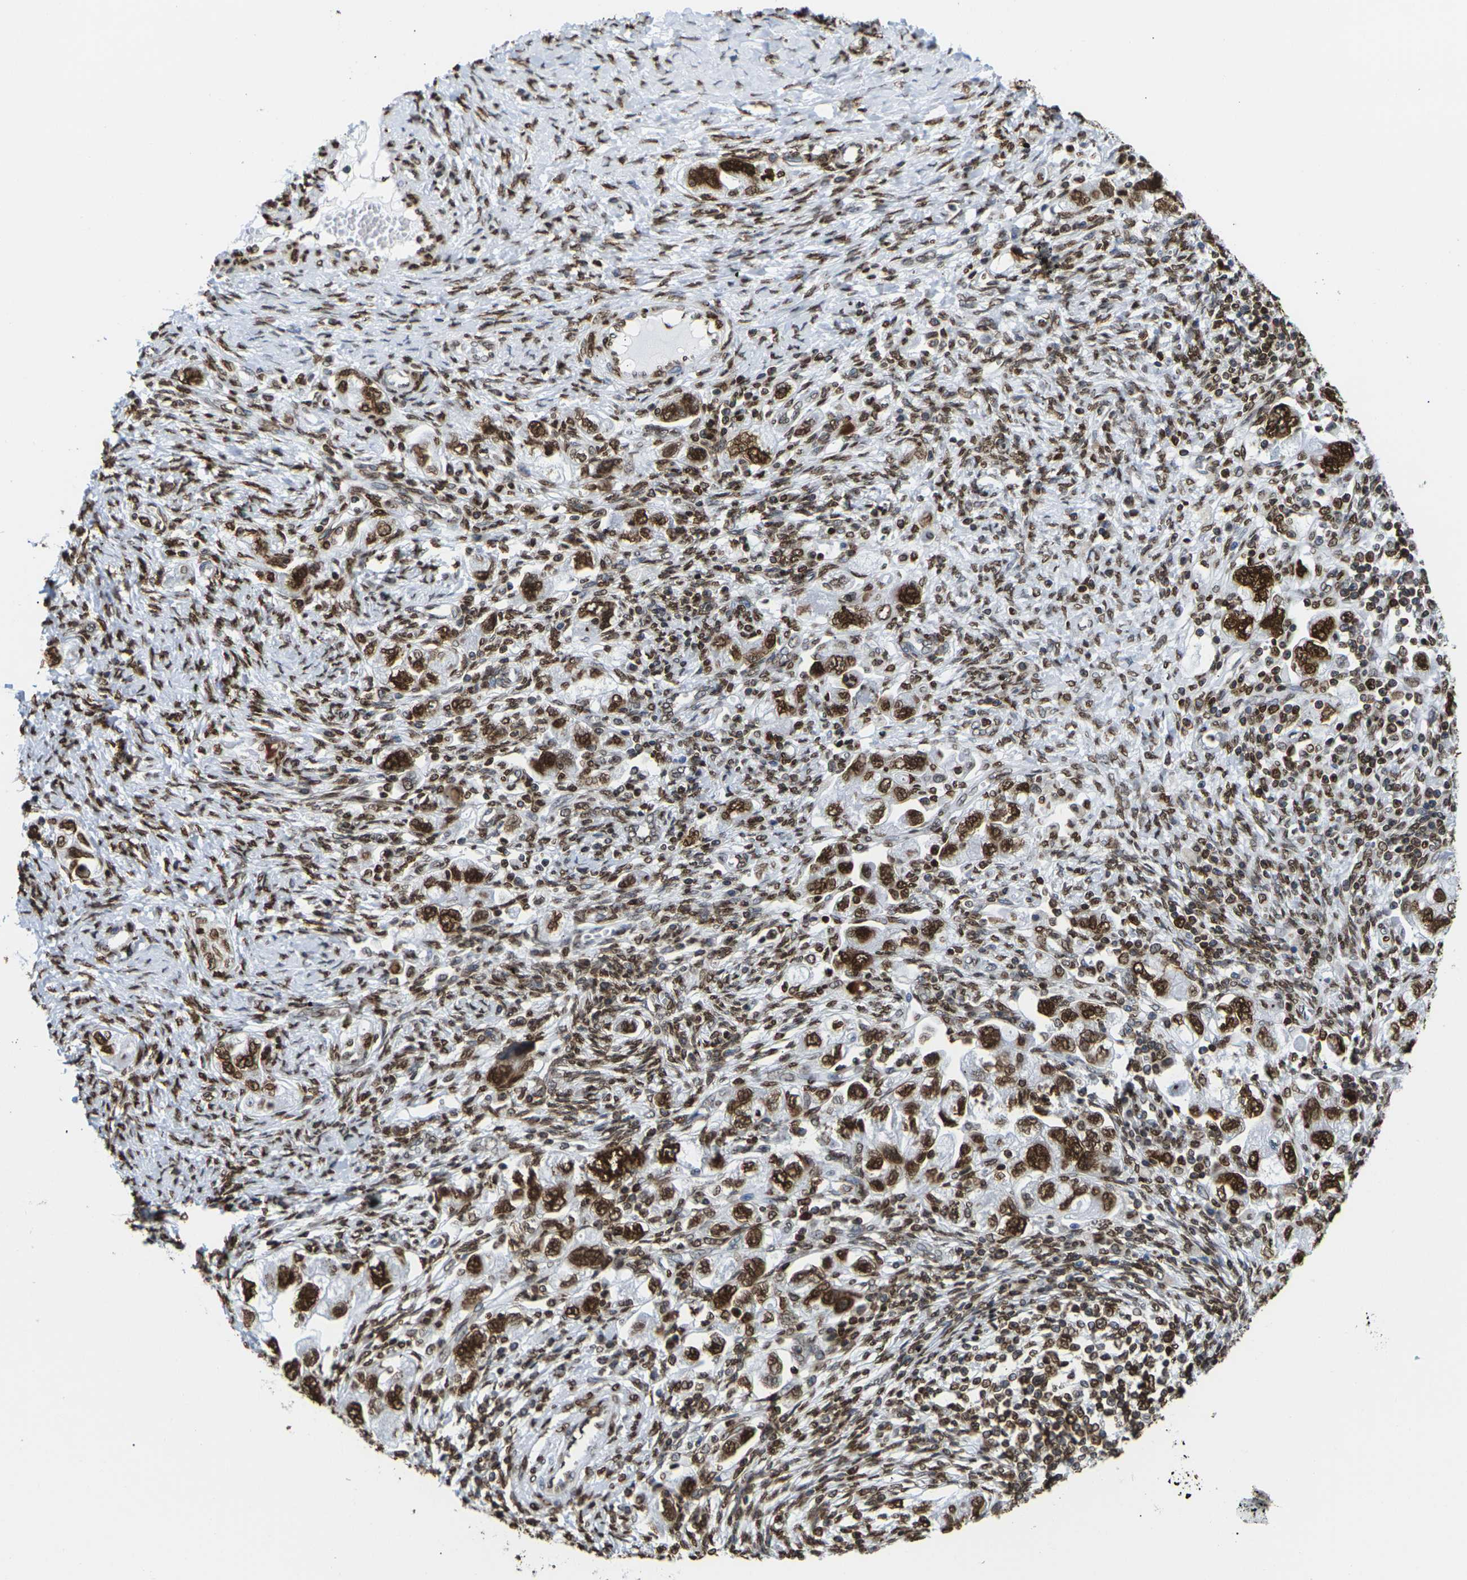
{"staining": {"intensity": "strong", "quantity": ">75%", "location": "cytoplasmic/membranous,nuclear"}, "tissue": "ovarian cancer", "cell_type": "Tumor cells", "image_type": "cancer", "snomed": [{"axis": "morphology", "description": "Carcinoma, NOS"}, {"axis": "morphology", "description": "Cystadenocarcinoma, serous, NOS"}, {"axis": "topography", "description": "Ovary"}], "caption": "A photomicrograph showing strong cytoplasmic/membranous and nuclear expression in about >75% of tumor cells in ovarian cancer (serous cystadenocarcinoma), as visualized by brown immunohistochemical staining.", "gene": "H2AC21", "patient": {"sex": "female", "age": 69}}